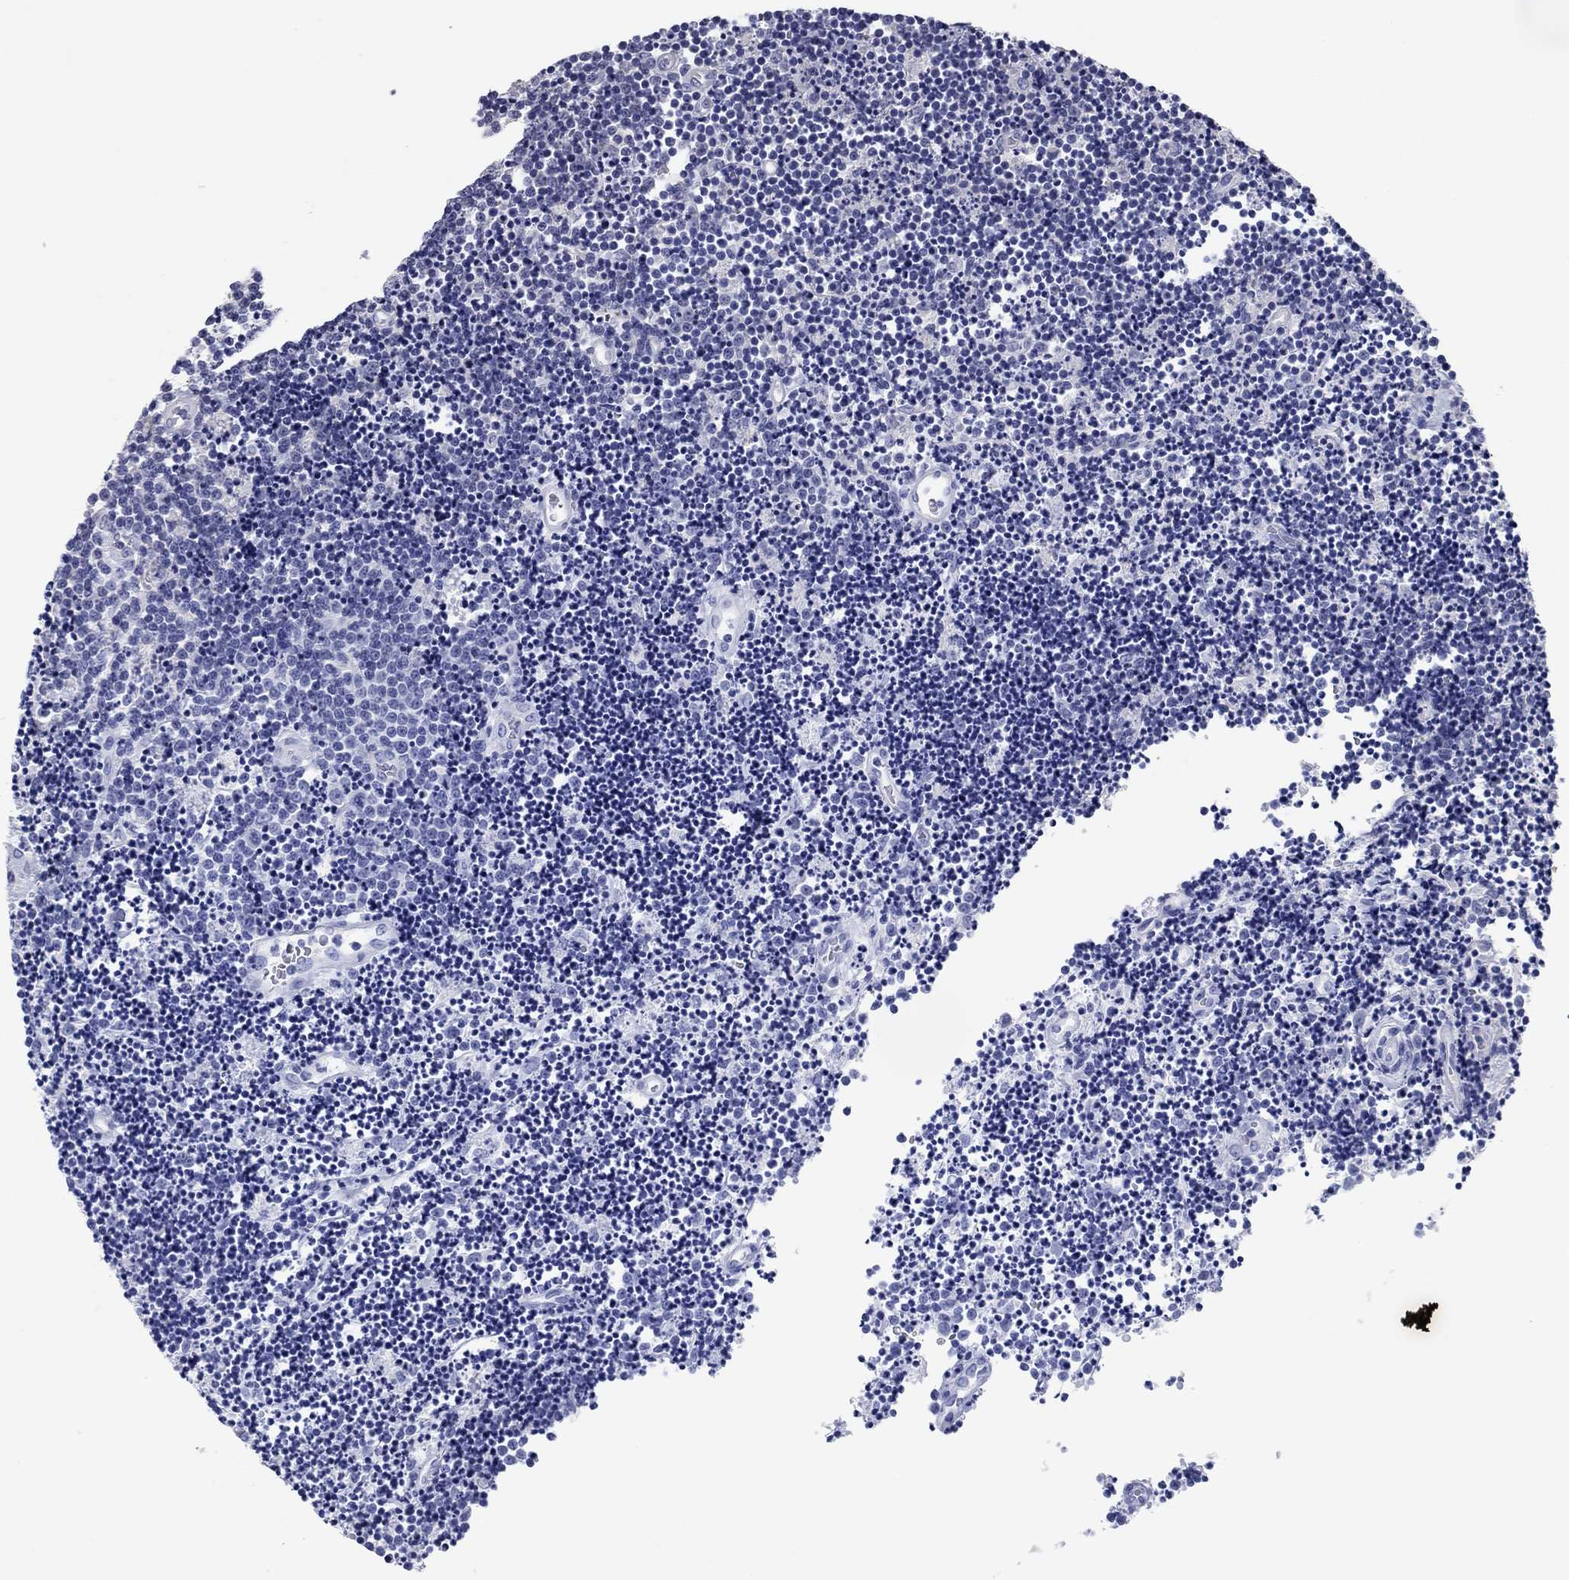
{"staining": {"intensity": "negative", "quantity": "none", "location": "none"}, "tissue": "lymphoma", "cell_type": "Tumor cells", "image_type": "cancer", "snomed": [{"axis": "morphology", "description": "Malignant lymphoma, non-Hodgkin's type, Low grade"}, {"axis": "topography", "description": "Brain"}], "caption": "DAB immunohistochemical staining of low-grade malignant lymphoma, non-Hodgkin's type shows no significant expression in tumor cells.", "gene": "ATP4A", "patient": {"sex": "female", "age": 66}}